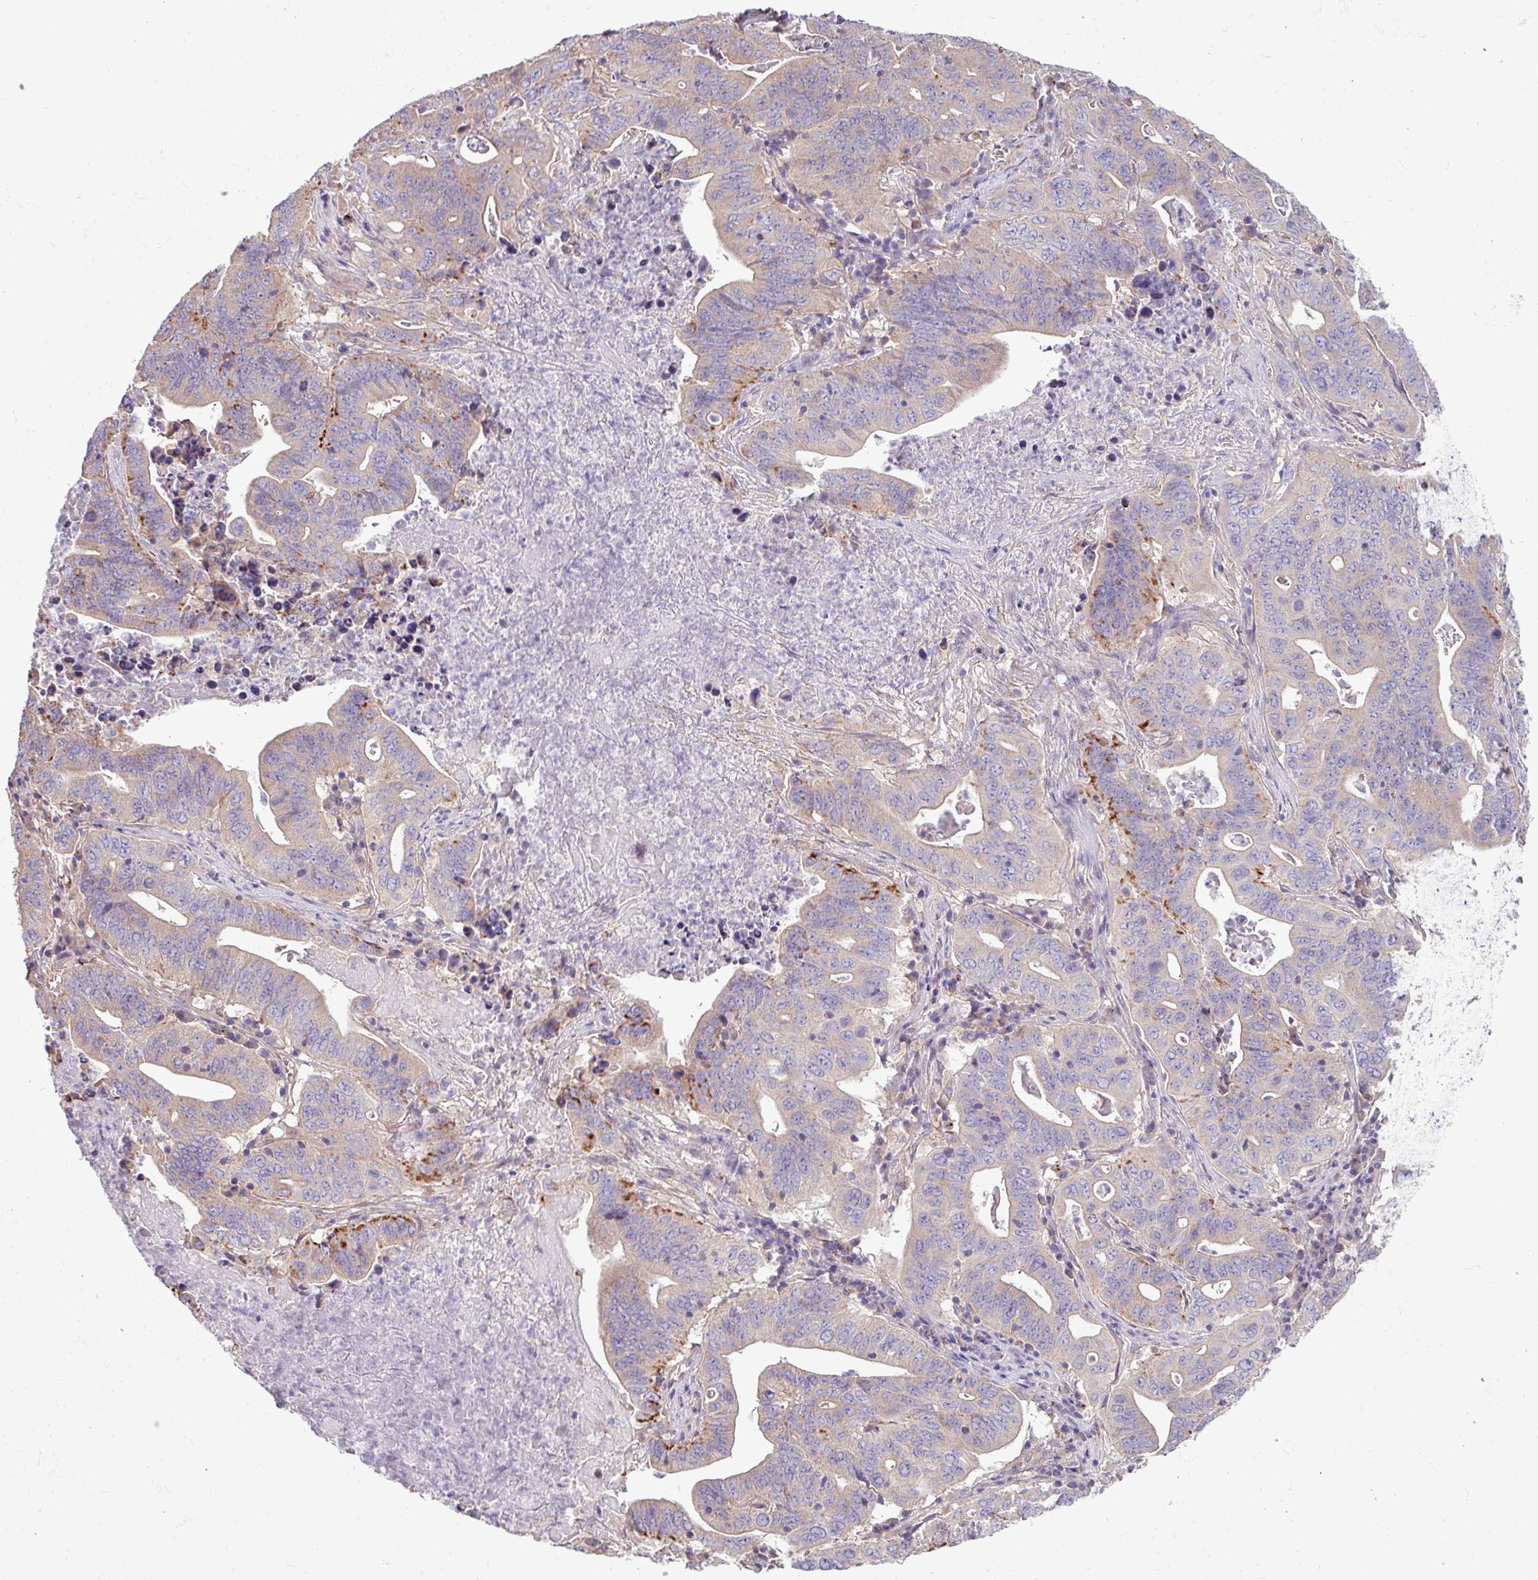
{"staining": {"intensity": "moderate", "quantity": "<25%", "location": "cytoplasmic/membranous"}, "tissue": "lung cancer", "cell_type": "Tumor cells", "image_type": "cancer", "snomed": [{"axis": "morphology", "description": "Adenocarcinoma, NOS"}, {"axis": "topography", "description": "Lung"}], "caption": "Adenocarcinoma (lung) was stained to show a protein in brown. There is low levels of moderate cytoplasmic/membranous positivity in approximately <25% of tumor cells. Immunohistochemistry (ihc) stains the protein in brown and the nuclei are stained blue.", "gene": "PPM1J", "patient": {"sex": "female", "age": 60}}